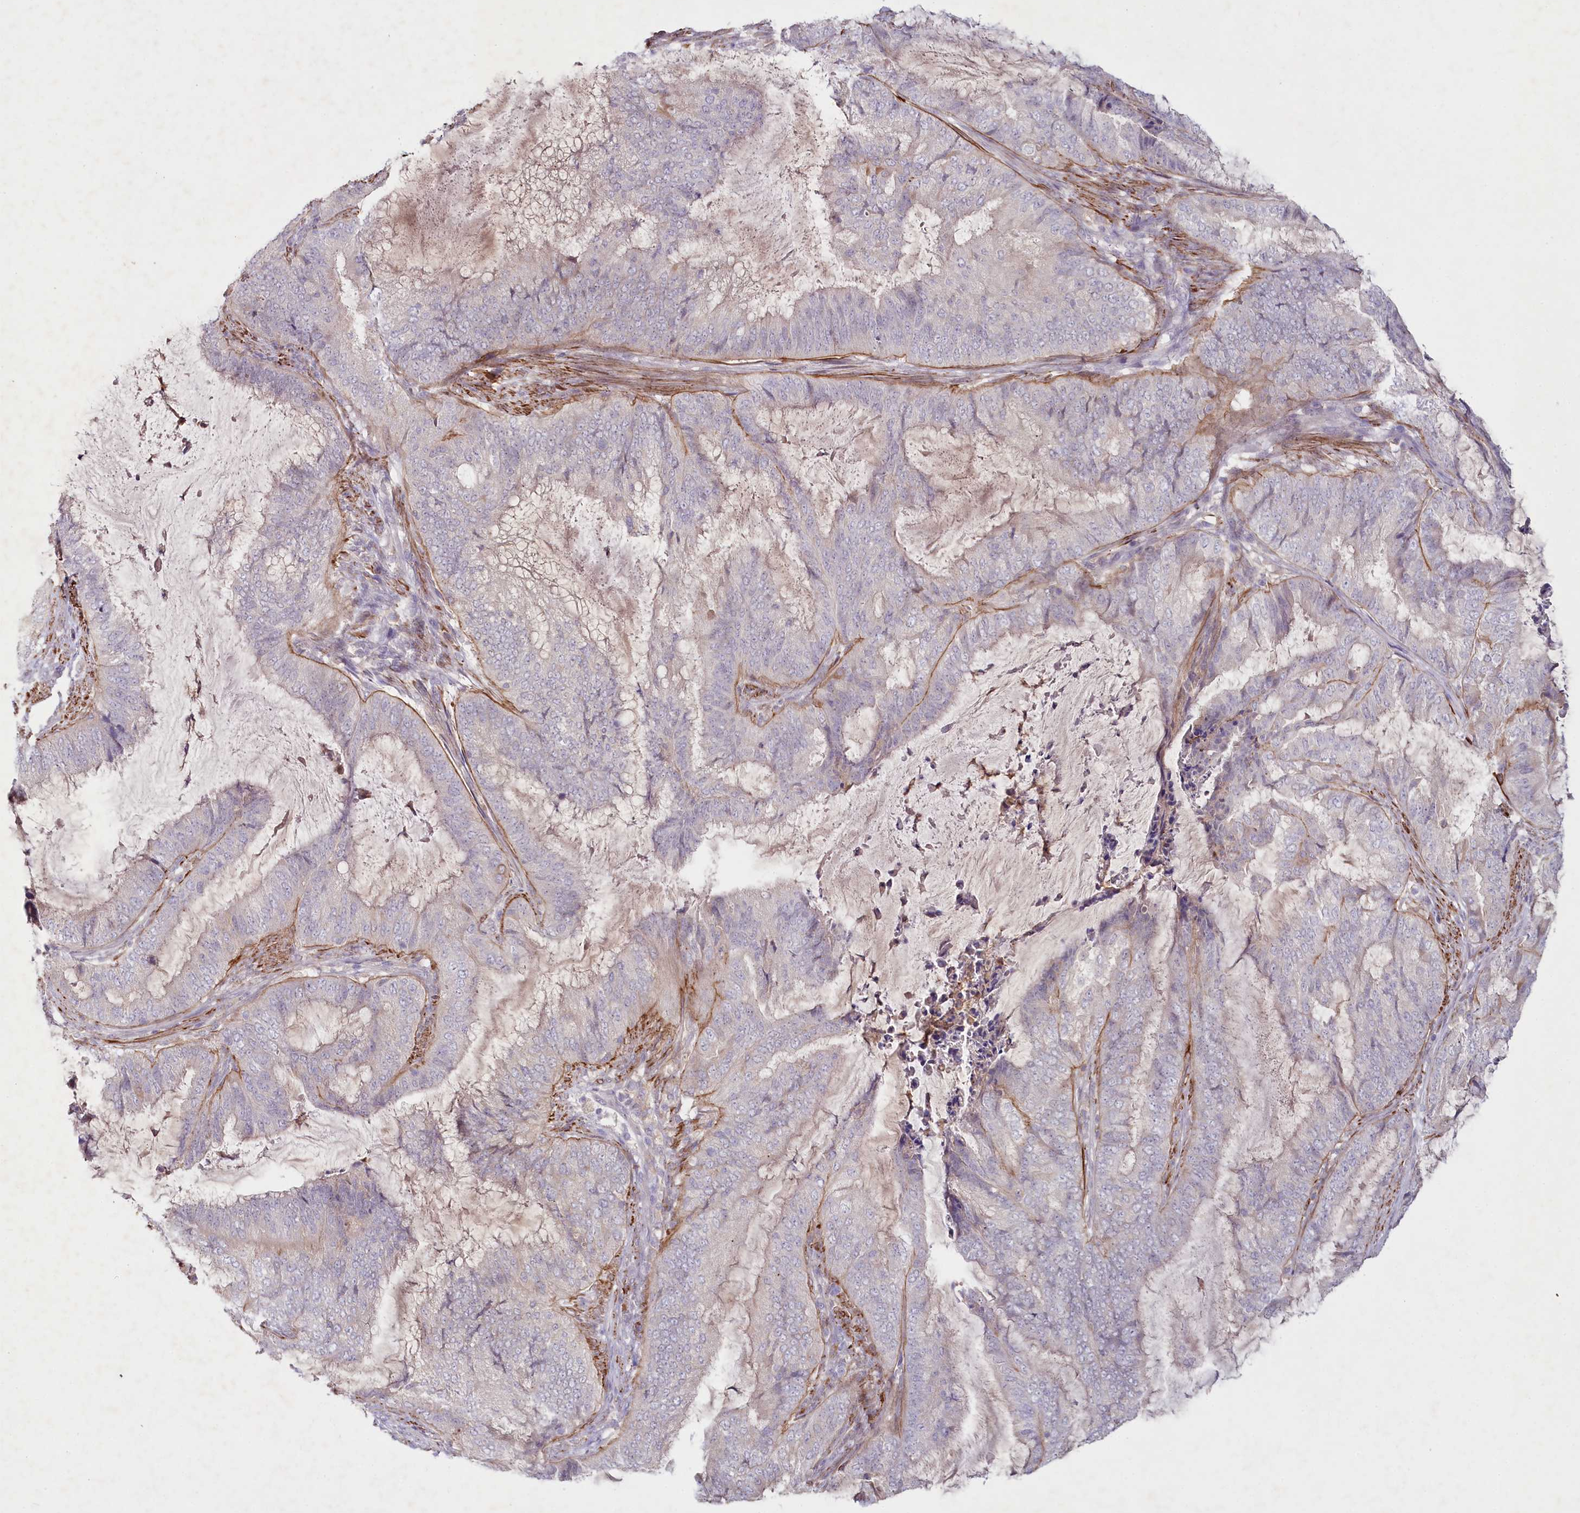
{"staining": {"intensity": "moderate", "quantity": "<25%", "location": "cytoplasmic/membranous"}, "tissue": "endometrial cancer", "cell_type": "Tumor cells", "image_type": "cancer", "snomed": [{"axis": "morphology", "description": "Adenocarcinoma, NOS"}, {"axis": "topography", "description": "Endometrium"}], "caption": "Adenocarcinoma (endometrial) stained for a protein (brown) reveals moderate cytoplasmic/membranous positive expression in approximately <25% of tumor cells.", "gene": "ALDH3B1", "patient": {"sex": "female", "age": 51}}